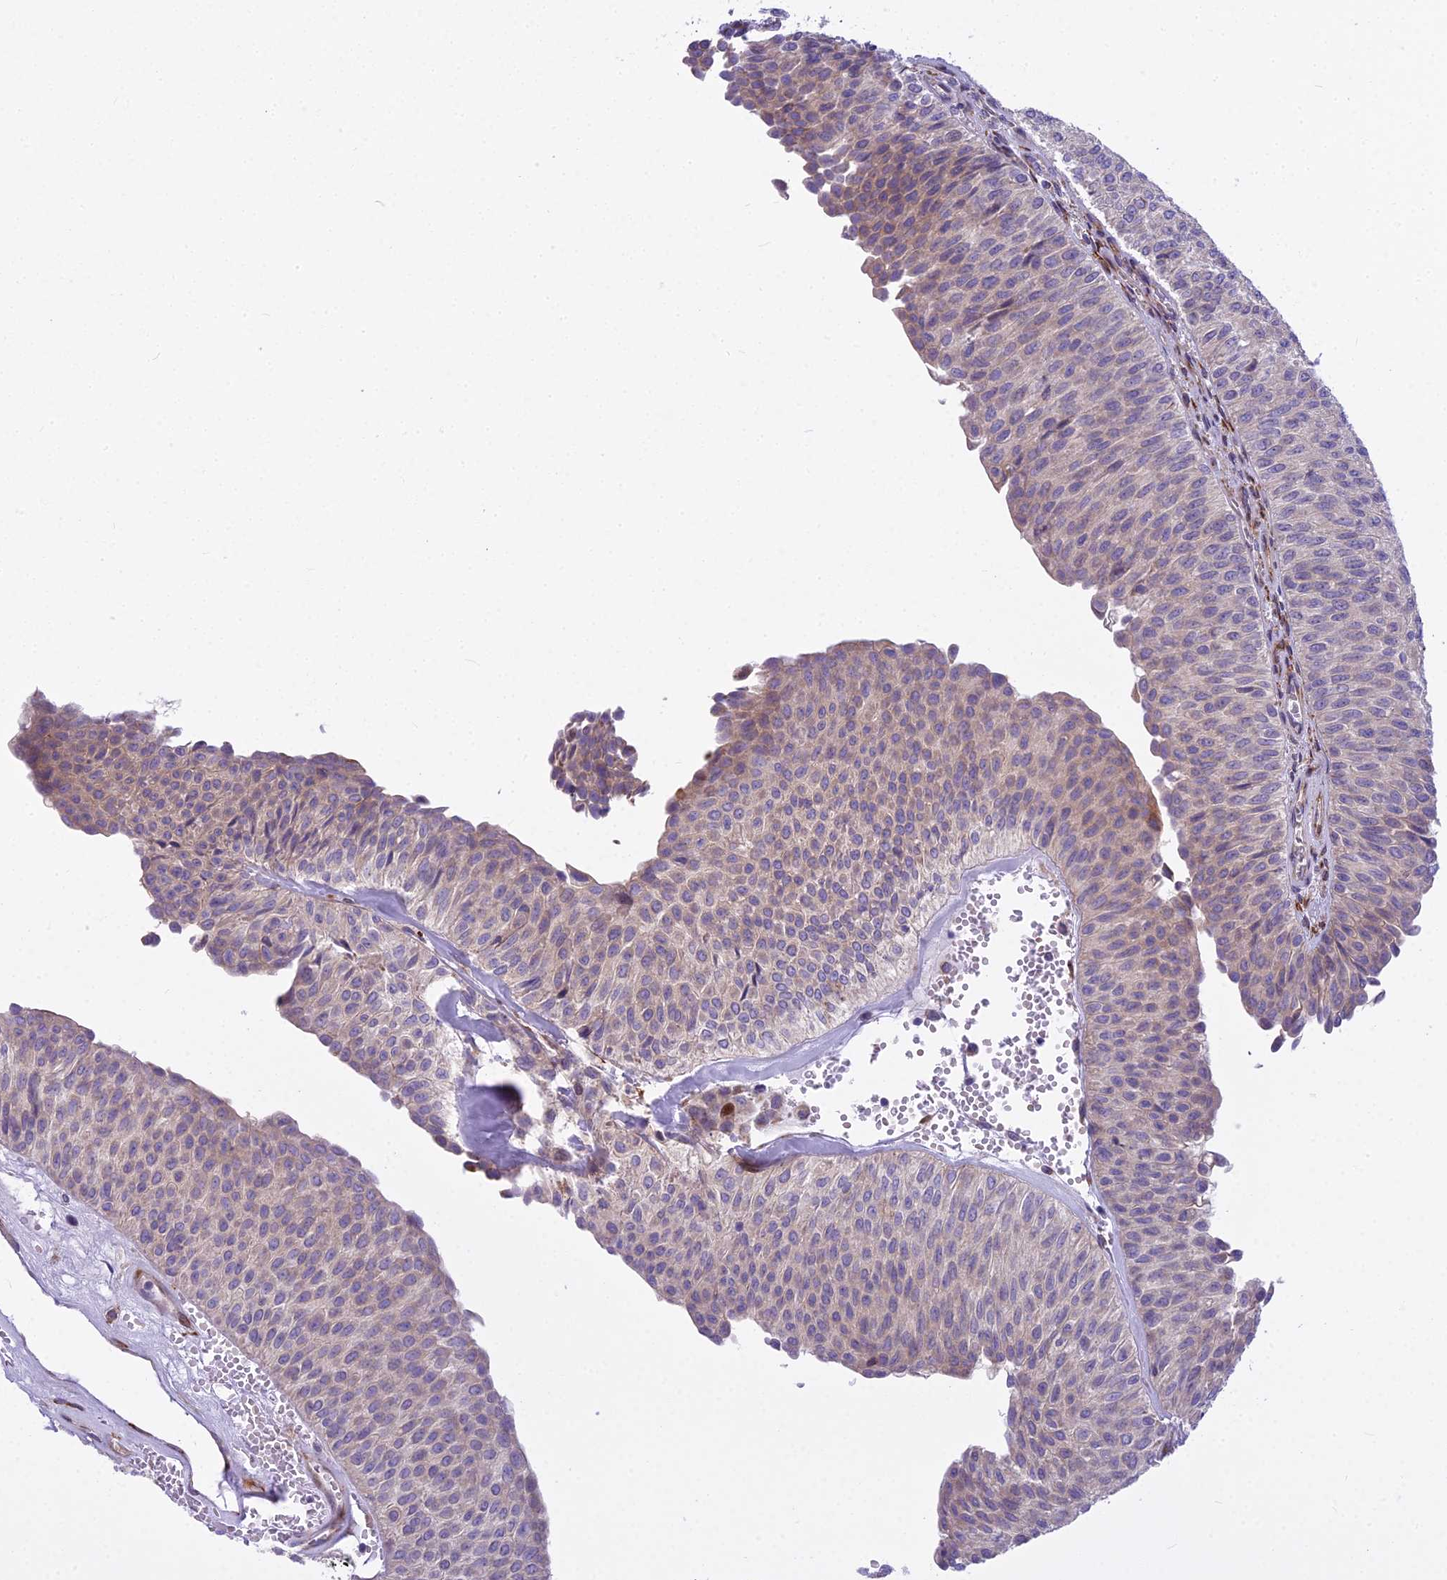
{"staining": {"intensity": "weak", "quantity": "<25%", "location": "cytoplasmic/membranous"}, "tissue": "urothelial cancer", "cell_type": "Tumor cells", "image_type": "cancer", "snomed": [{"axis": "morphology", "description": "Urothelial carcinoma, Low grade"}, {"axis": "topography", "description": "Urinary bladder"}], "caption": "Image shows no significant protein staining in tumor cells of urothelial cancer.", "gene": "PCDHB14", "patient": {"sex": "male", "age": 78}}